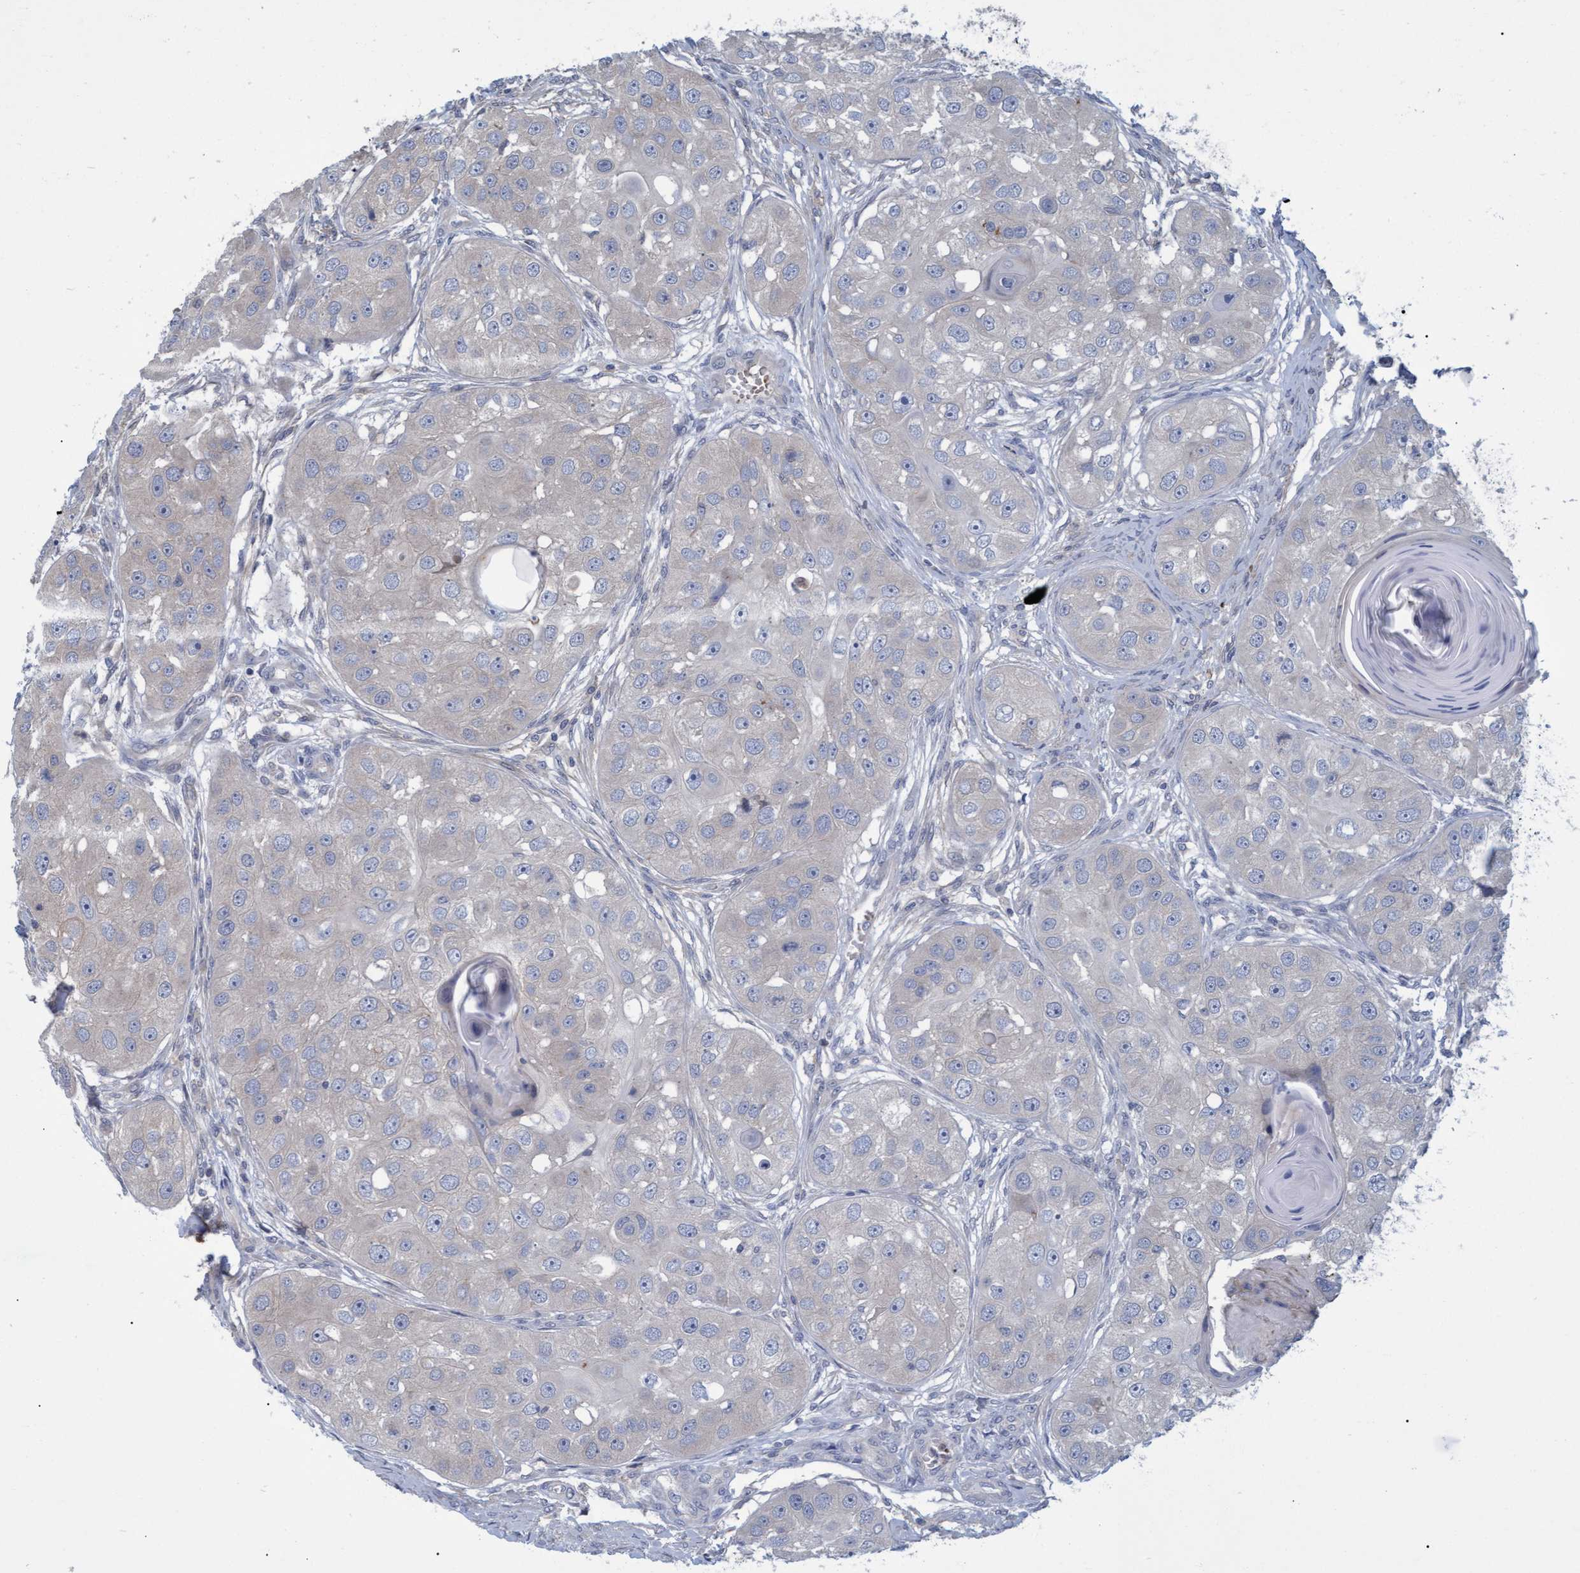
{"staining": {"intensity": "negative", "quantity": "none", "location": "none"}, "tissue": "head and neck cancer", "cell_type": "Tumor cells", "image_type": "cancer", "snomed": [{"axis": "morphology", "description": "Normal tissue, NOS"}, {"axis": "morphology", "description": "Squamous cell carcinoma, NOS"}, {"axis": "topography", "description": "Skeletal muscle"}, {"axis": "topography", "description": "Head-Neck"}], "caption": "Head and neck cancer (squamous cell carcinoma) was stained to show a protein in brown. There is no significant positivity in tumor cells. (DAB IHC, high magnification).", "gene": "NAA15", "patient": {"sex": "male", "age": 51}}